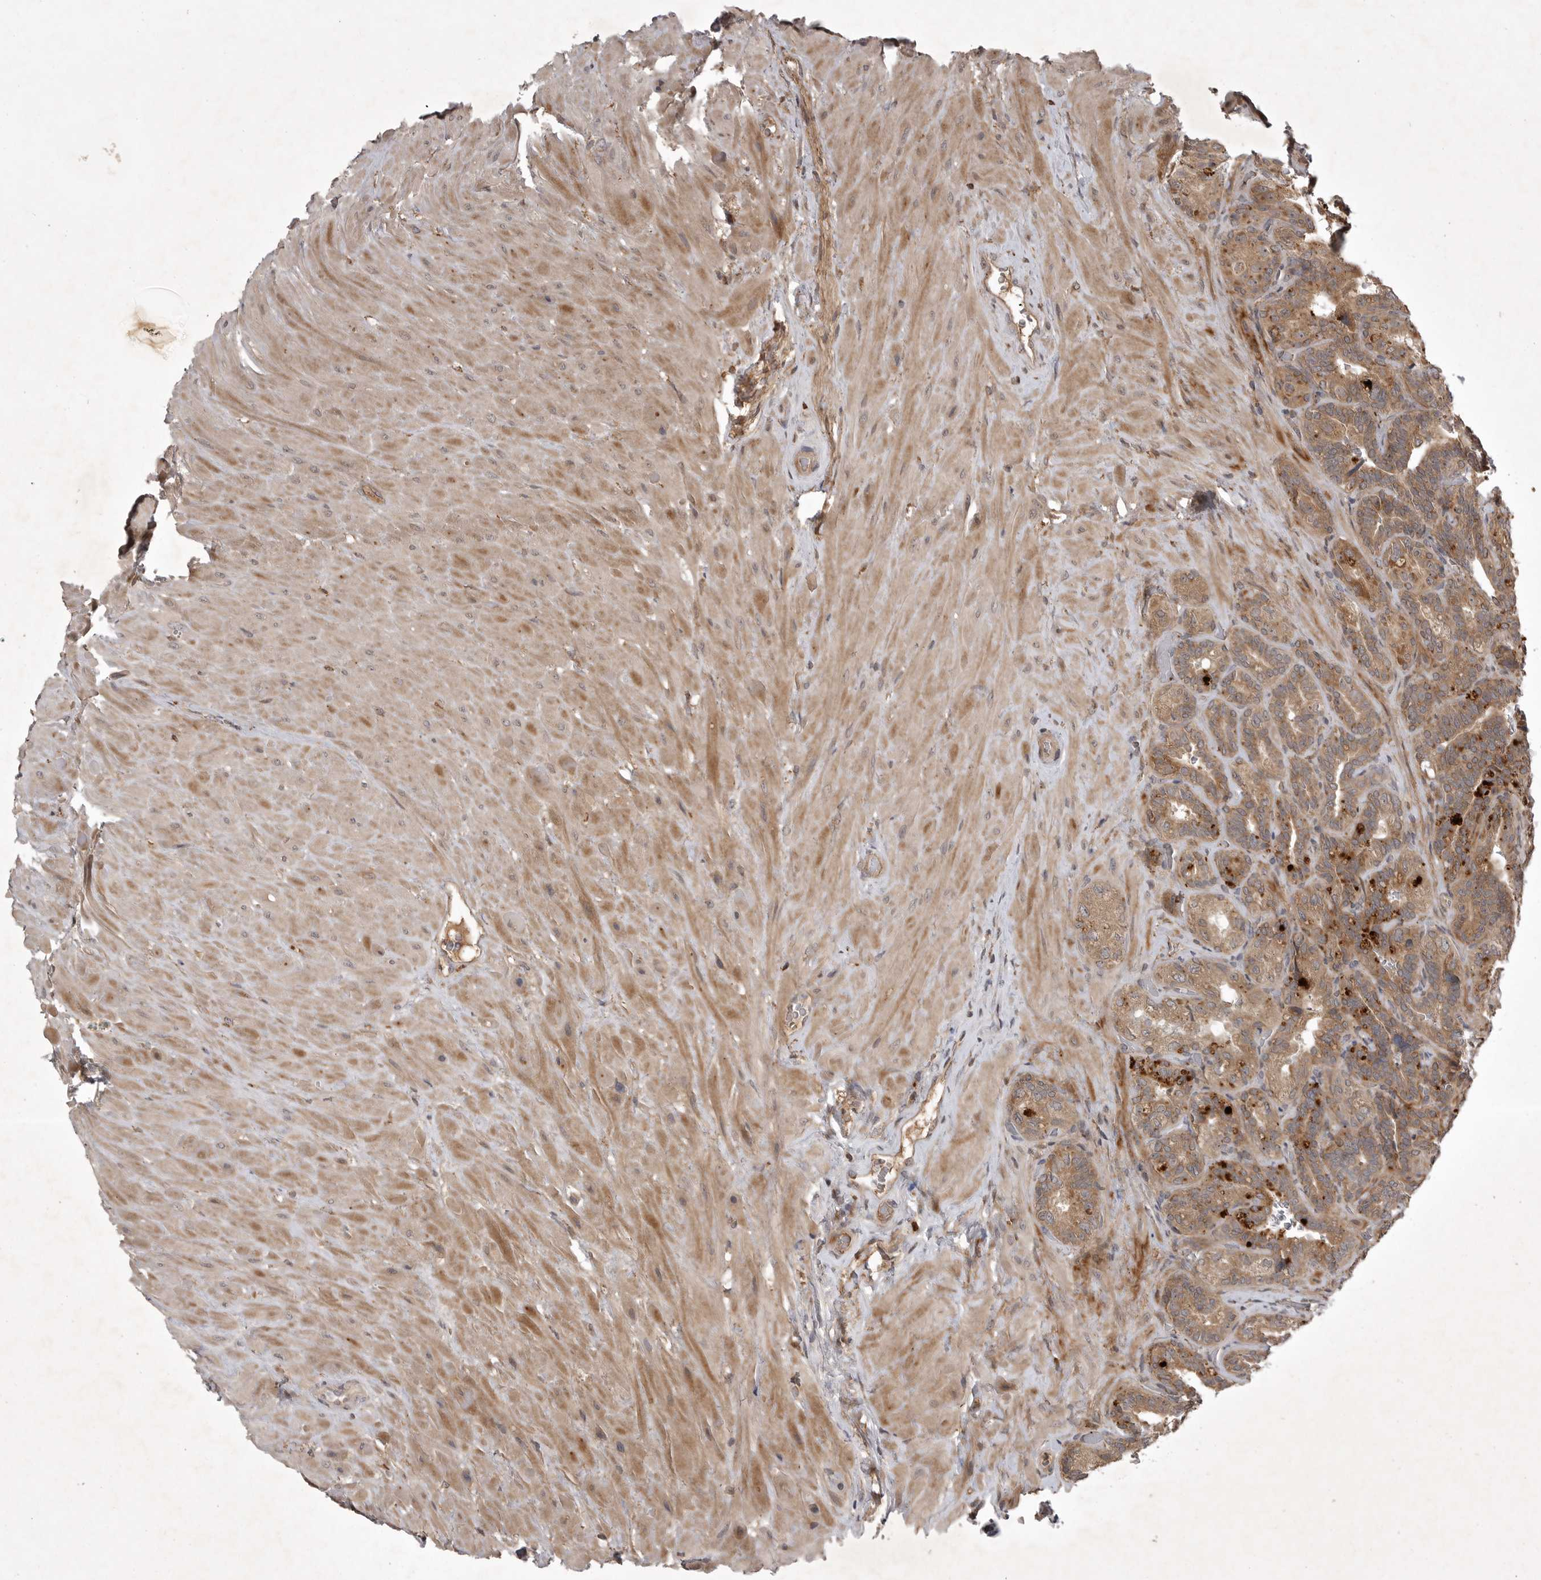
{"staining": {"intensity": "moderate", "quantity": ">75%", "location": "cytoplasmic/membranous"}, "tissue": "seminal vesicle", "cell_type": "Glandular cells", "image_type": "normal", "snomed": [{"axis": "morphology", "description": "Normal tissue, NOS"}, {"axis": "topography", "description": "Prostate"}, {"axis": "topography", "description": "Seminal veicle"}], "caption": "Benign seminal vesicle was stained to show a protein in brown. There is medium levels of moderate cytoplasmic/membranous staining in about >75% of glandular cells.", "gene": "GPR31", "patient": {"sex": "male", "age": 67}}